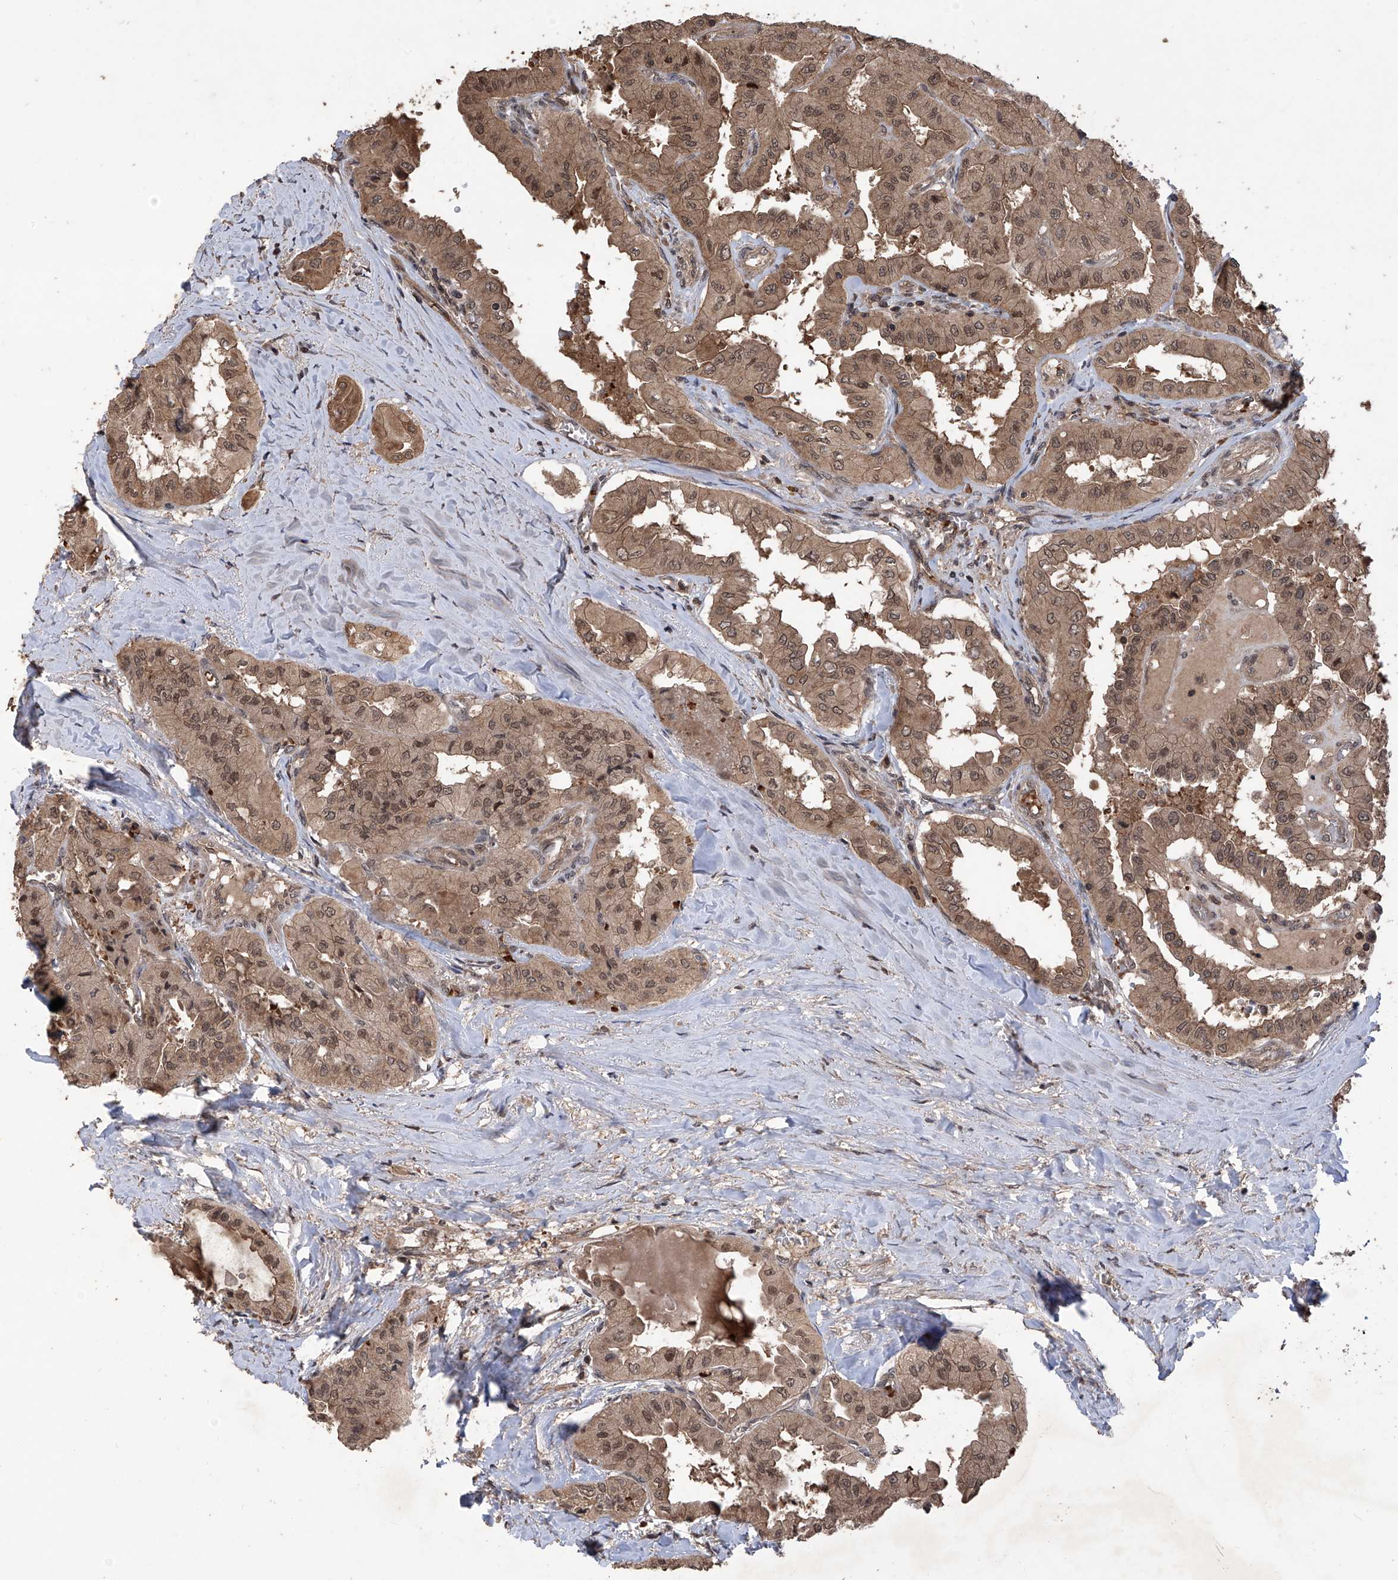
{"staining": {"intensity": "moderate", "quantity": ">75%", "location": "cytoplasmic/membranous,nuclear"}, "tissue": "thyroid cancer", "cell_type": "Tumor cells", "image_type": "cancer", "snomed": [{"axis": "morphology", "description": "Papillary adenocarcinoma, NOS"}, {"axis": "topography", "description": "Thyroid gland"}], "caption": "An image of papillary adenocarcinoma (thyroid) stained for a protein reveals moderate cytoplasmic/membranous and nuclear brown staining in tumor cells. The staining is performed using DAB (3,3'-diaminobenzidine) brown chromogen to label protein expression. The nuclei are counter-stained blue using hematoxylin.", "gene": "LYSMD4", "patient": {"sex": "female", "age": 59}}